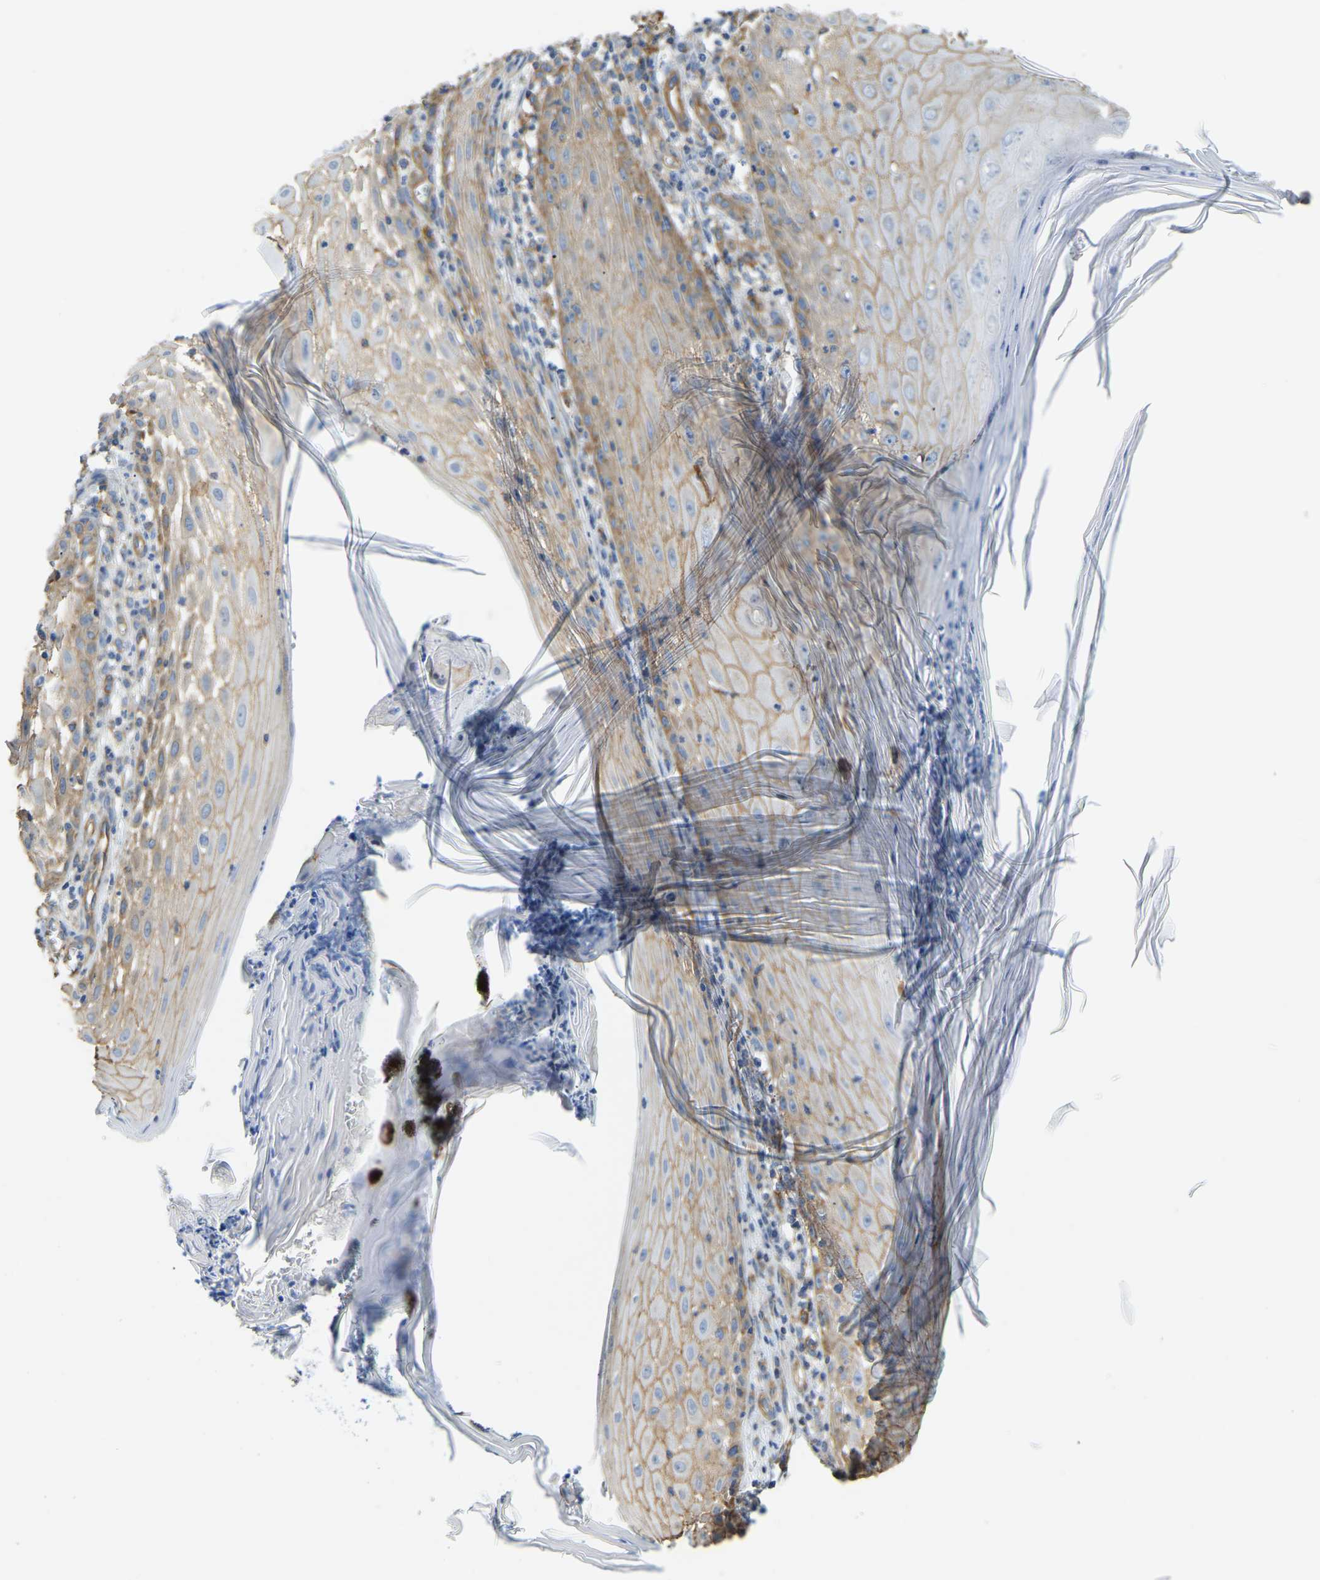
{"staining": {"intensity": "moderate", "quantity": ">75%", "location": "cytoplasmic/membranous"}, "tissue": "skin cancer", "cell_type": "Tumor cells", "image_type": "cancer", "snomed": [{"axis": "morphology", "description": "Squamous cell carcinoma, NOS"}, {"axis": "topography", "description": "Skin"}], "caption": "Moderate cytoplasmic/membranous staining is identified in approximately >75% of tumor cells in skin cancer (squamous cell carcinoma).", "gene": "AHNAK", "patient": {"sex": "female", "age": 73}}